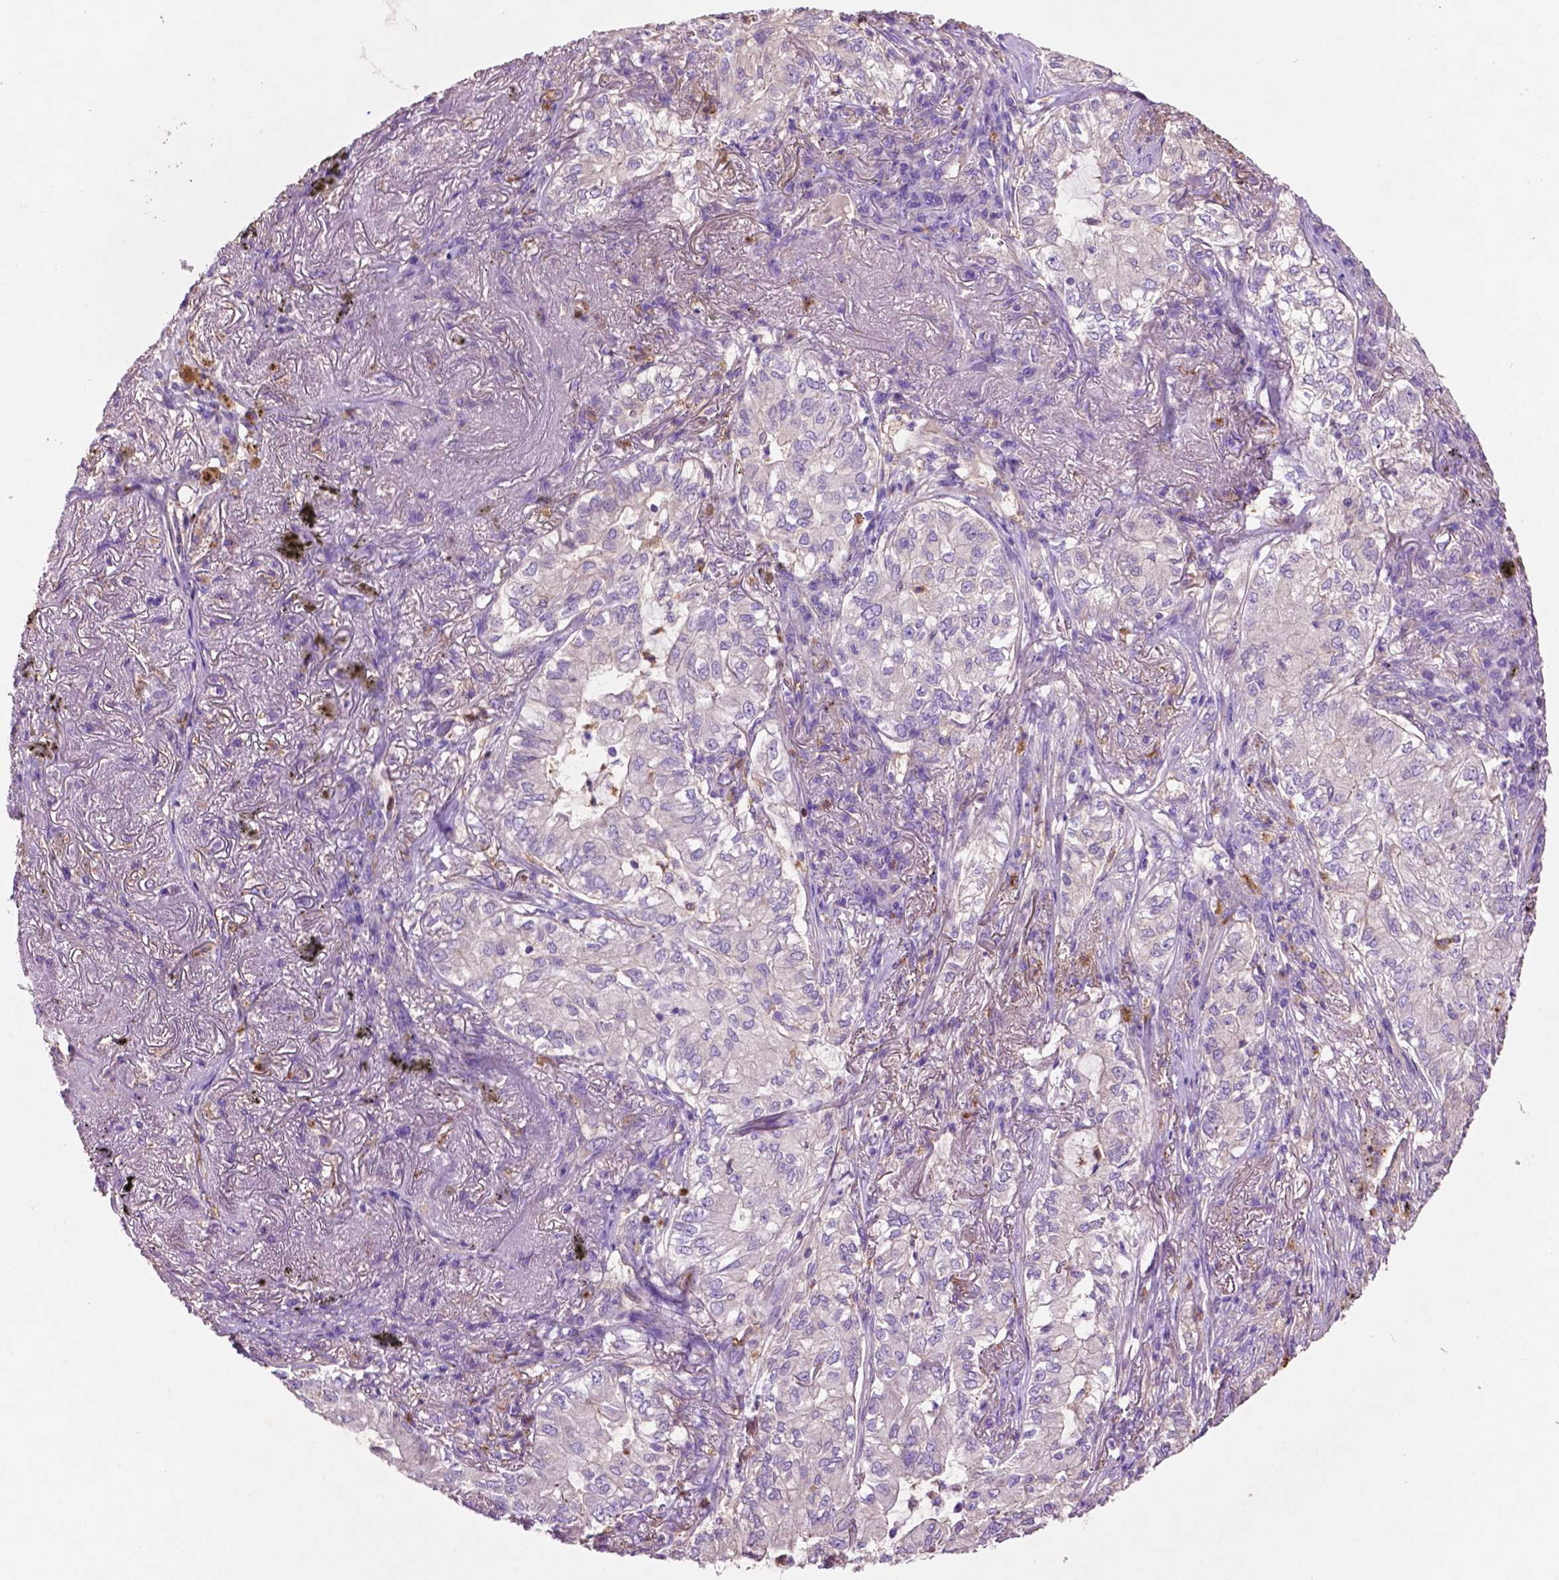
{"staining": {"intensity": "negative", "quantity": "none", "location": "none"}, "tissue": "lung cancer", "cell_type": "Tumor cells", "image_type": "cancer", "snomed": [{"axis": "morphology", "description": "Adenocarcinoma, NOS"}, {"axis": "topography", "description": "Lung"}], "caption": "Immunohistochemistry histopathology image of adenocarcinoma (lung) stained for a protein (brown), which shows no expression in tumor cells. (DAB (3,3'-diaminobenzidine) IHC with hematoxylin counter stain).", "gene": "GDPD5", "patient": {"sex": "female", "age": 73}}